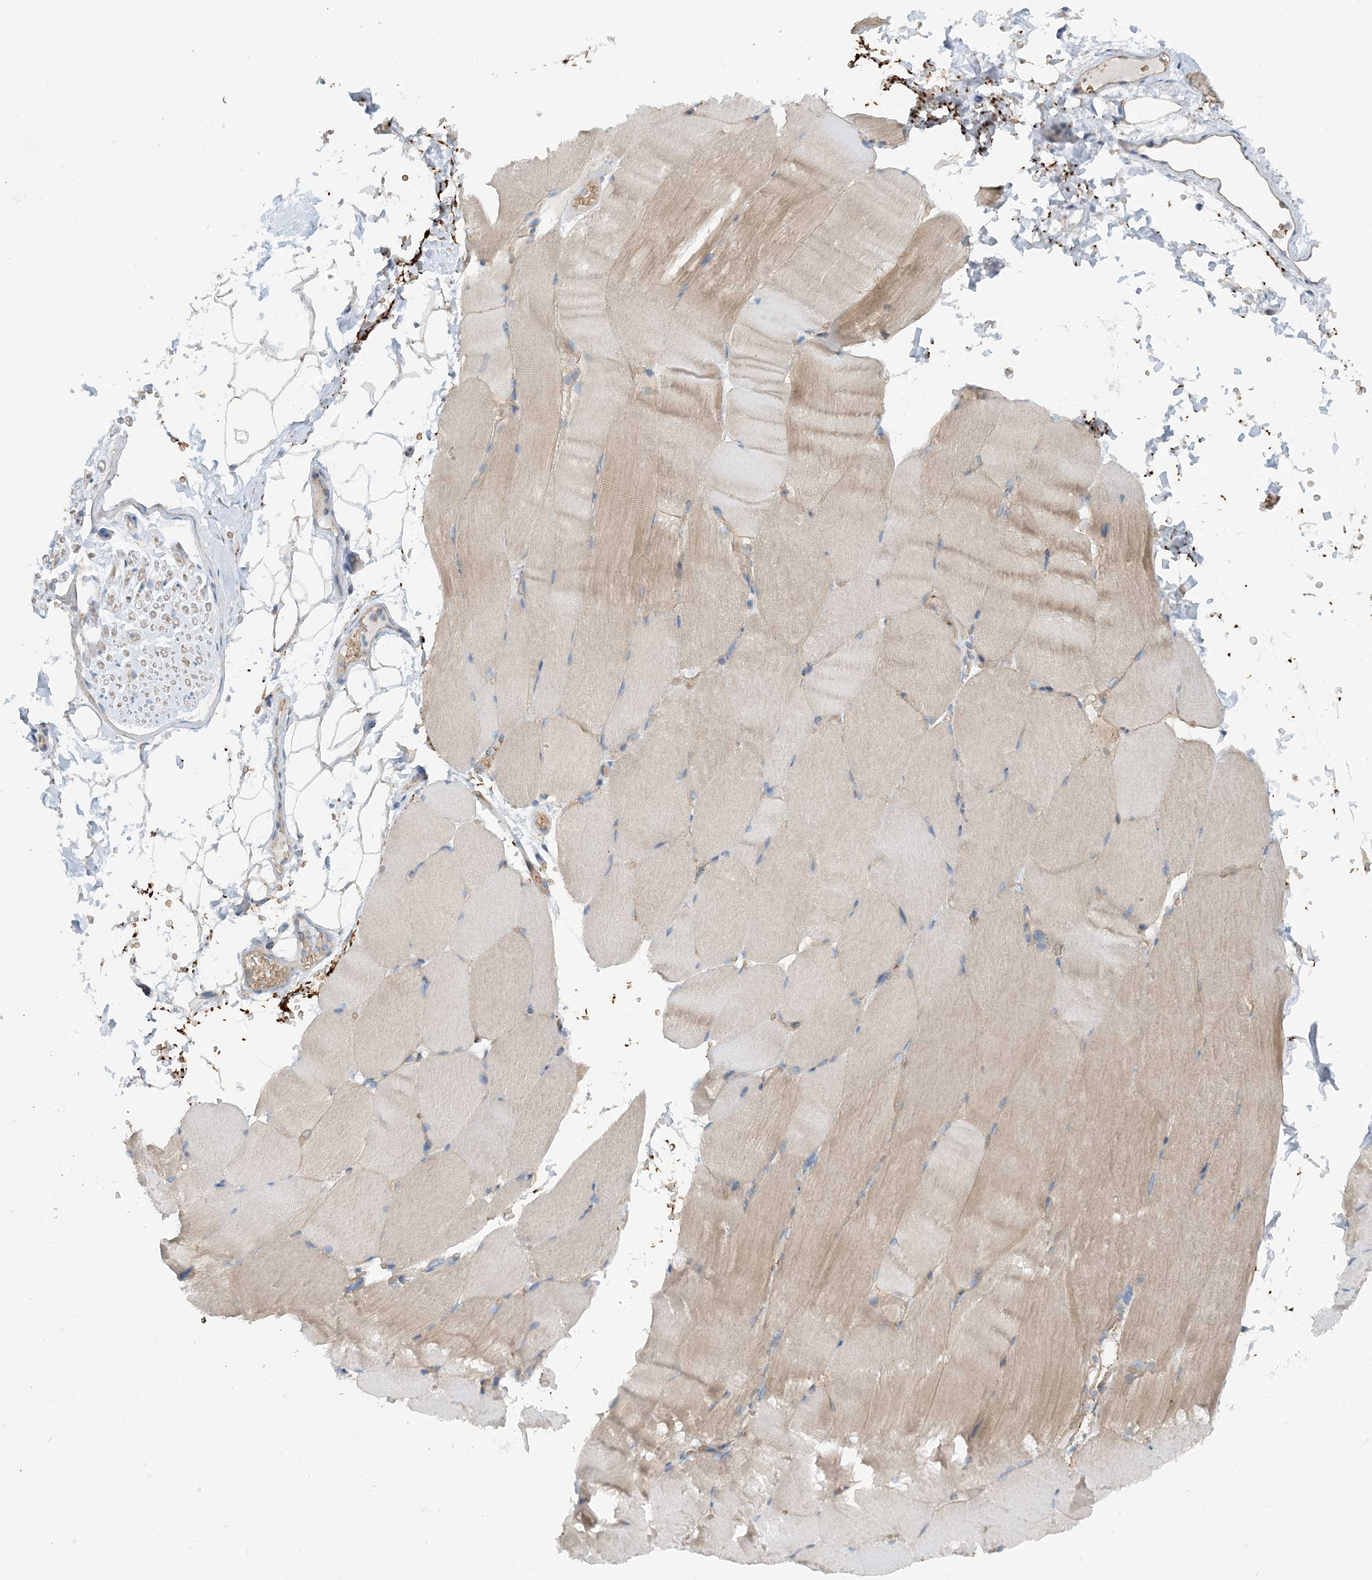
{"staining": {"intensity": "weak", "quantity": "25%-75%", "location": "cytoplasmic/membranous"}, "tissue": "skeletal muscle", "cell_type": "Myocytes", "image_type": "normal", "snomed": [{"axis": "morphology", "description": "Normal tissue, NOS"}, {"axis": "topography", "description": "Skeletal muscle"}, {"axis": "topography", "description": "Parathyroid gland"}], "caption": "Immunohistochemical staining of normal human skeletal muscle shows weak cytoplasmic/membranous protein staining in approximately 25%-75% of myocytes. (DAB IHC, brown staining for protein, blue staining for nuclei).", "gene": "PHOSPHO2", "patient": {"sex": "female", "age": 37}}